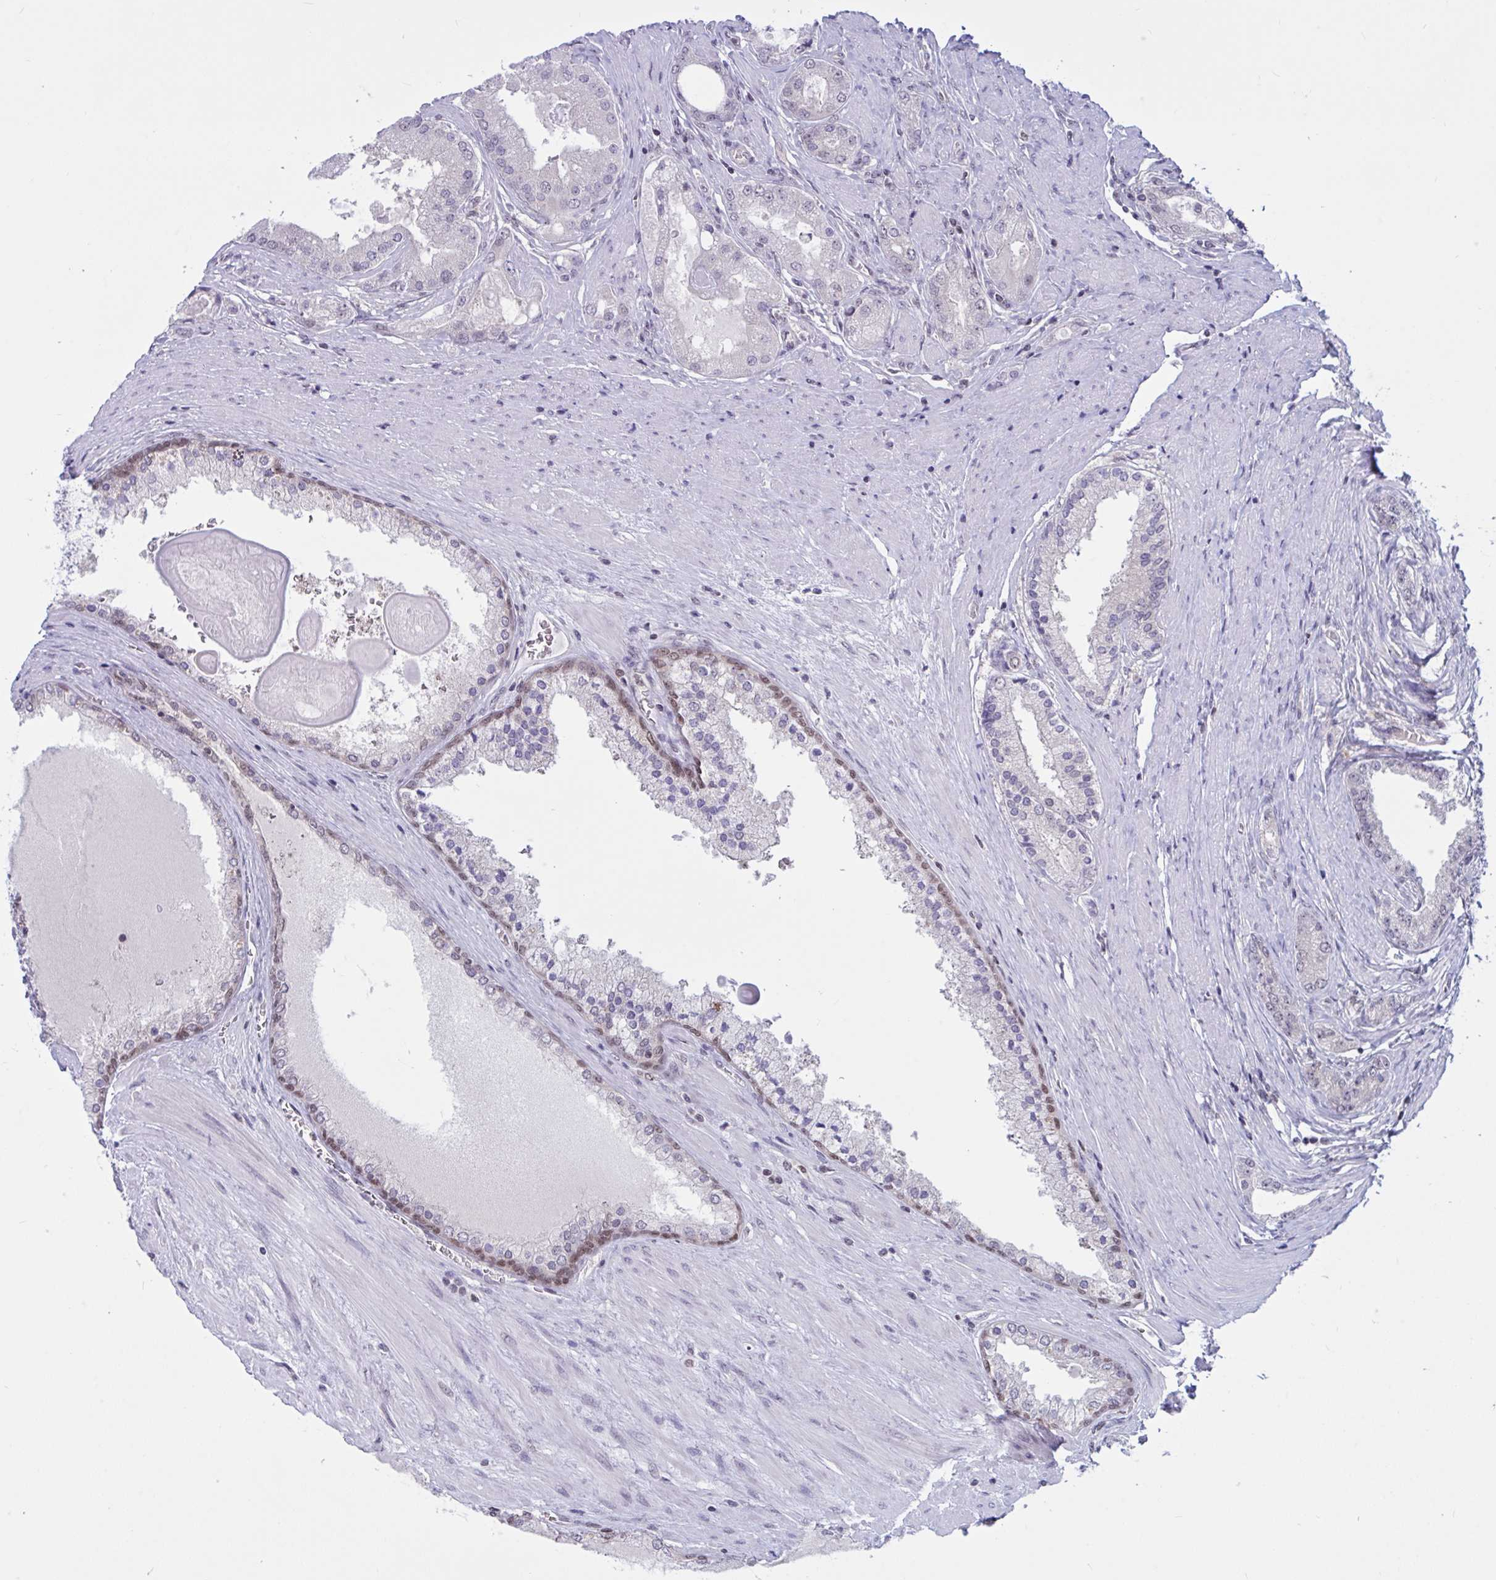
{"staining": {"intensity": "negative", "quantity": "none", "location": "none"}, "tissue": "prostate cancer", "cell_type": "Tumor cells", "image_type": "cancer", "snomed": [{"axis": "morphology", "description": "Adenocarcinoma, High grade"}, {"axis": "topography", "description": "Prostate"}], "caption": "The micrograph shows no significant staining in tumor cells of prostate adenocarcinoma (high-grade).", "gene": "TSN", "patient": {"sex": "male", "age": 67}}